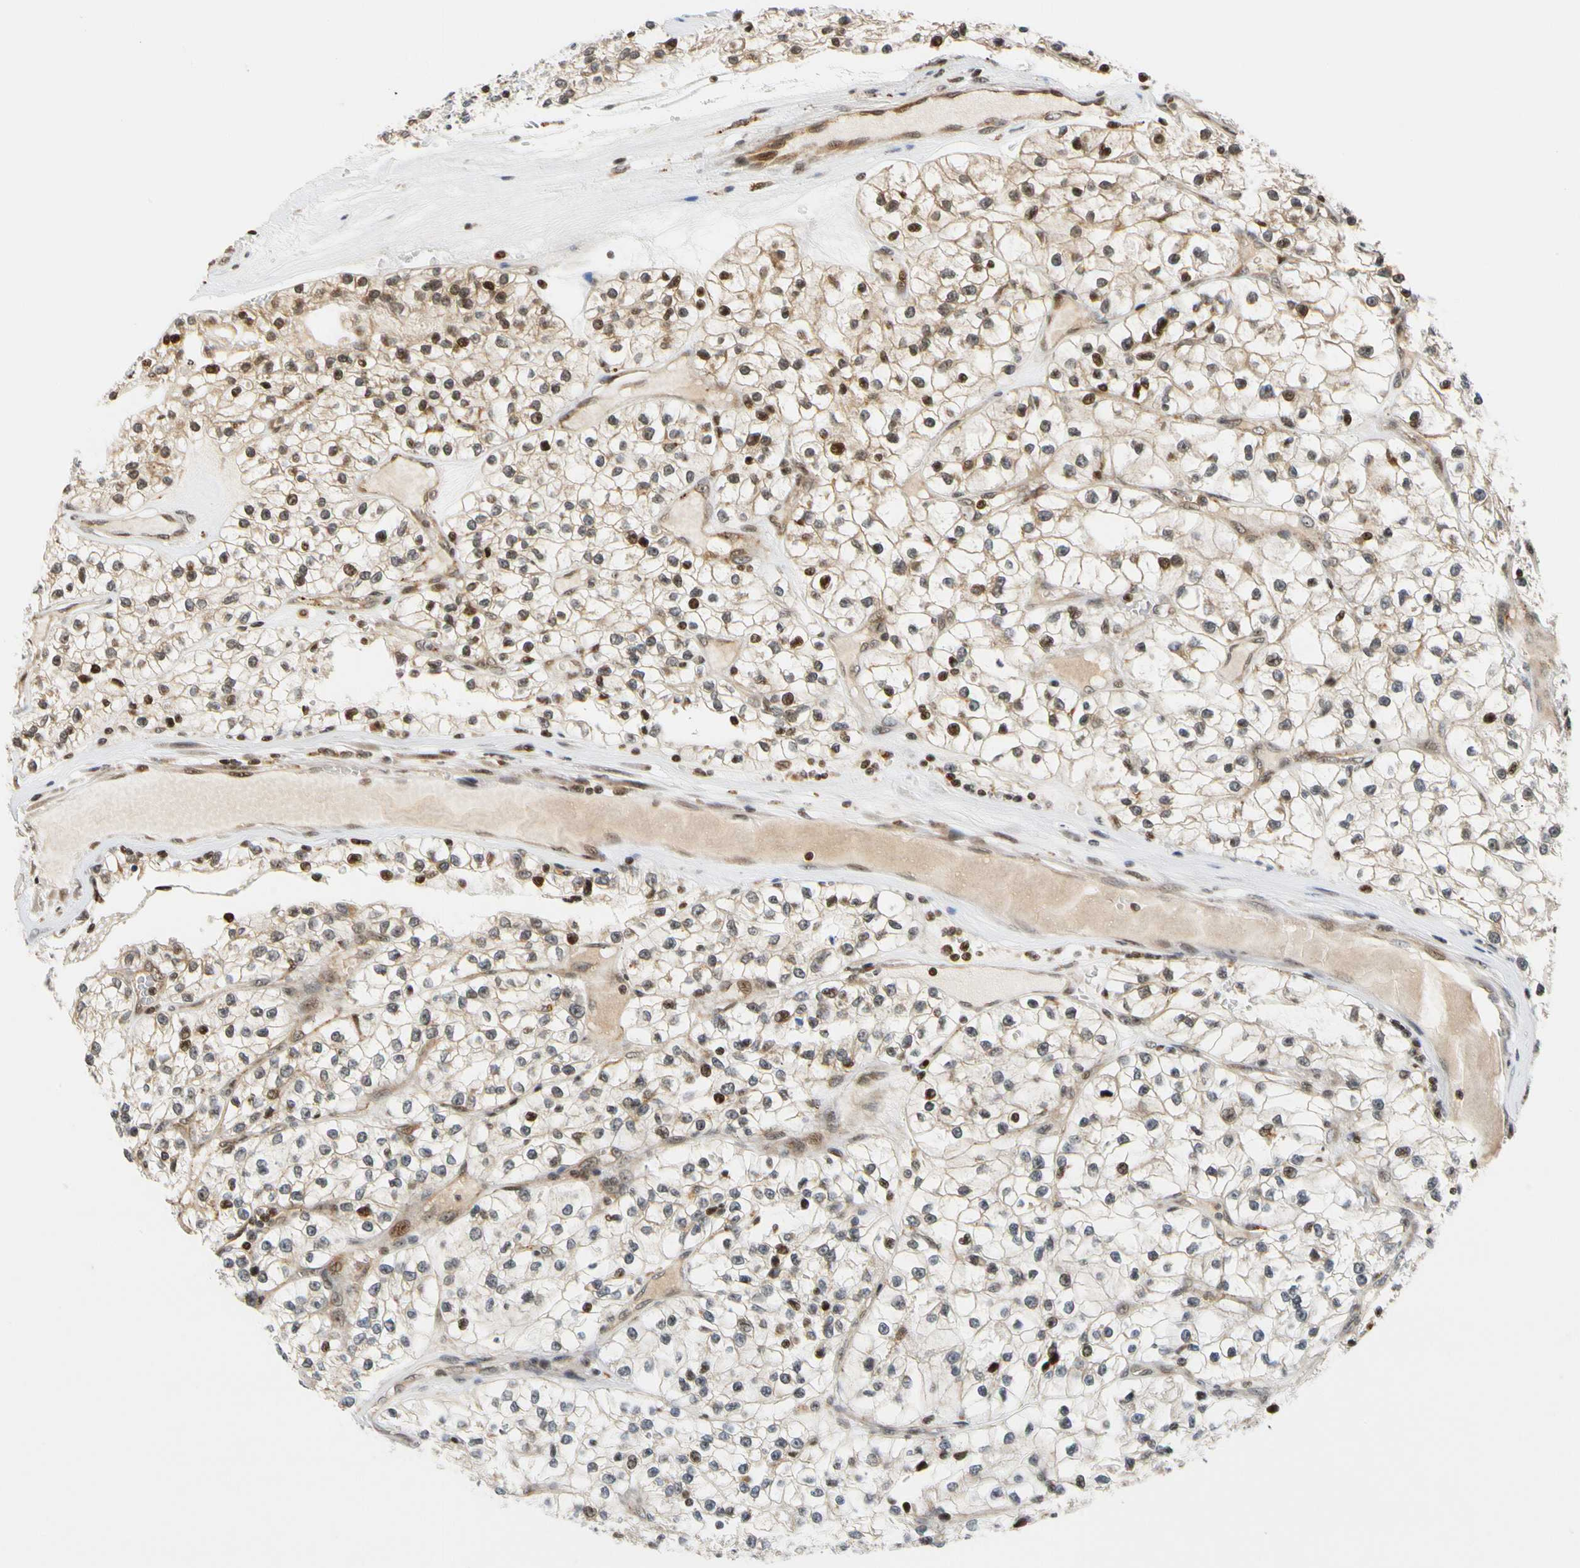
{"staining": {"intensity": "moderate", "quantity": "25%-75%", "location": "cytoplasmic/membranous,nuclear"}, "tissue": "renal cancer", "cell_type": "Tumor cells", "image_type": "cancer", "snomed": [{"axis": "morphology", "description": "Adenocarcinoma, NOS"}, {"axis": "topography", "description": "Kidney"}], "caption": "Protein expression by IHC reveals moderate cytoplasmic/membranous and nuclear positivity in approximately 25%-75% of tumor cells in adenocarcinoma (renal).", "gene": "CDK7", "patient": {"sex": "female", "age": 57}}